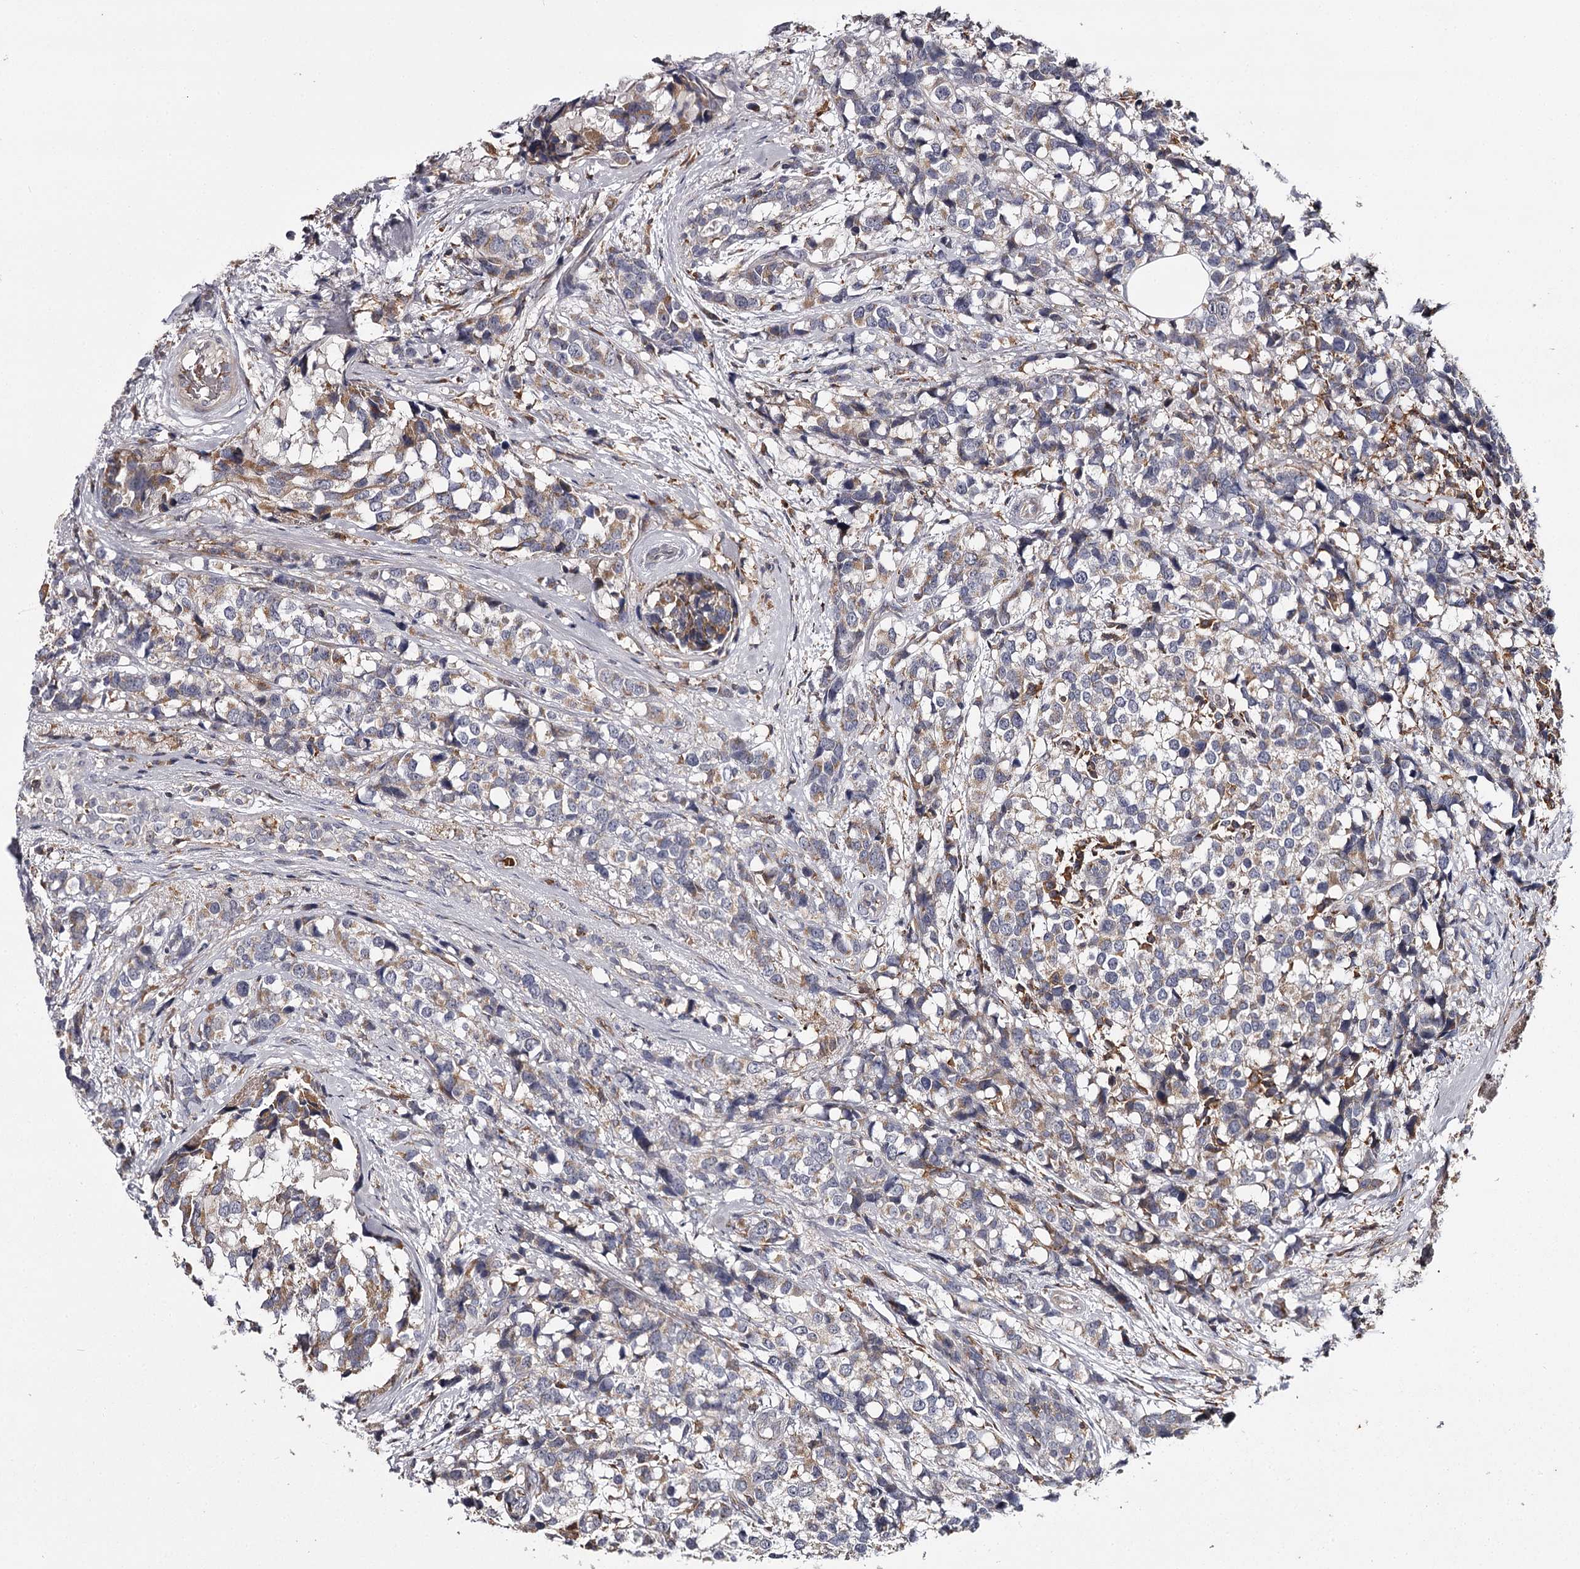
{"staining": {"intensity": "weak", "quantity": "<25%", "location": "cytoplasmic/membranous"}, "tissue": "breast cancer", "cell_type": "Tumor cells", "image_type": "cancer", "snomed": [{"axis": "morphology", "description": "Lobular carcinoma"}, {"axis": "topography", "description": "Breast"}], "caption": "This is an IHC micrograph of human breast cancer. There is no staining in tumor cells.", "gene": "RASSF6", "patient": {"sex": "female", "age": 59}}